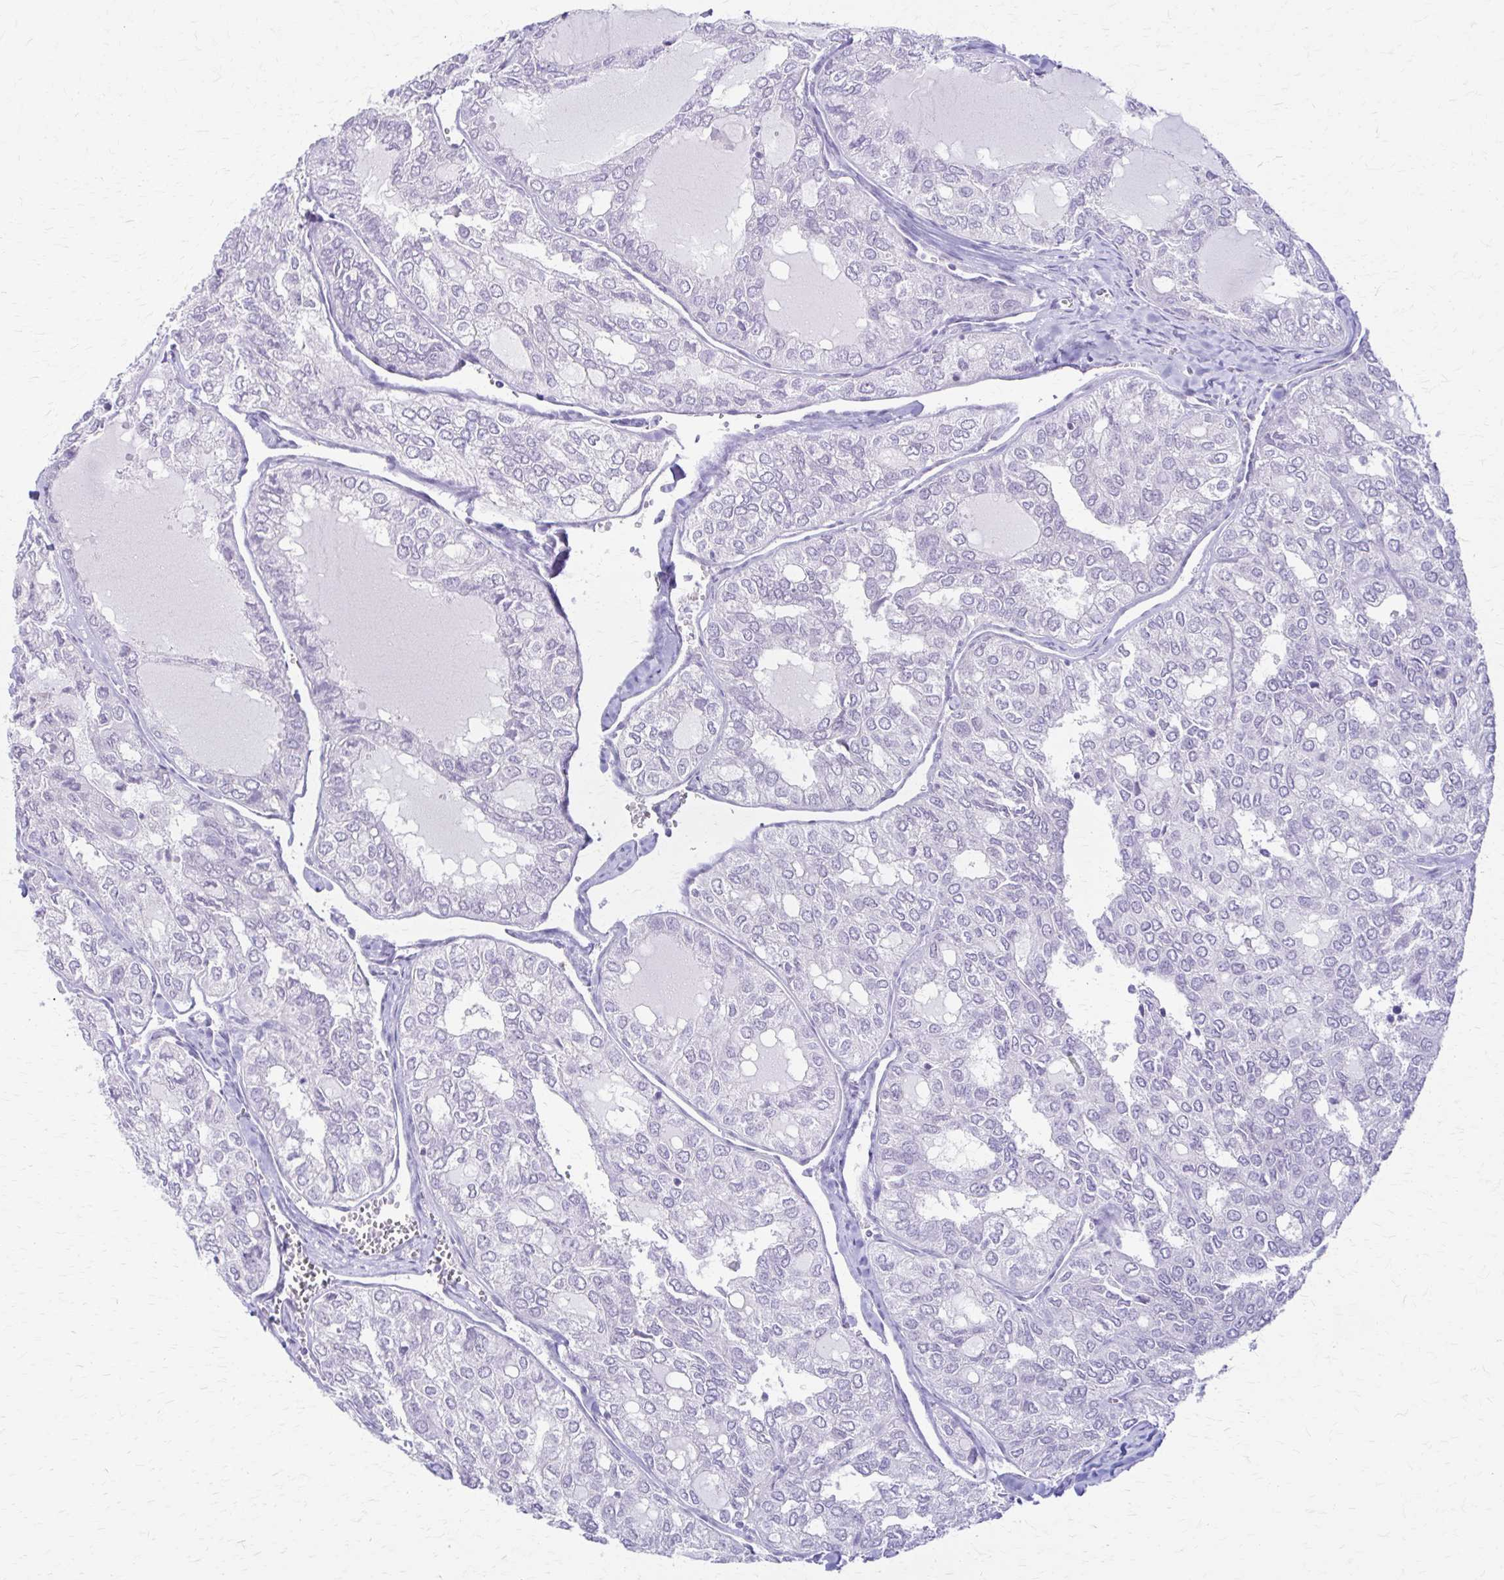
{"staining": {"intensity": "negative", "quantity": "none", "location": "none"}, "tissue": "thyroid cancer", "cell_type": "Tumor cells", "image_type": "cancer", "snomed": [{"axis": "morphology", "description": "Follicular adenoma carcinoma, NOS"}, {"axis": "topography", "description": "Thyroid gland"}], "caption": "A histopathology image of human thyroid follicular adenoma carcinoma is negative for staining in tumor cells.", "gene": "PIK3AP1", "patient": {"sex": "male", "age": 75}}